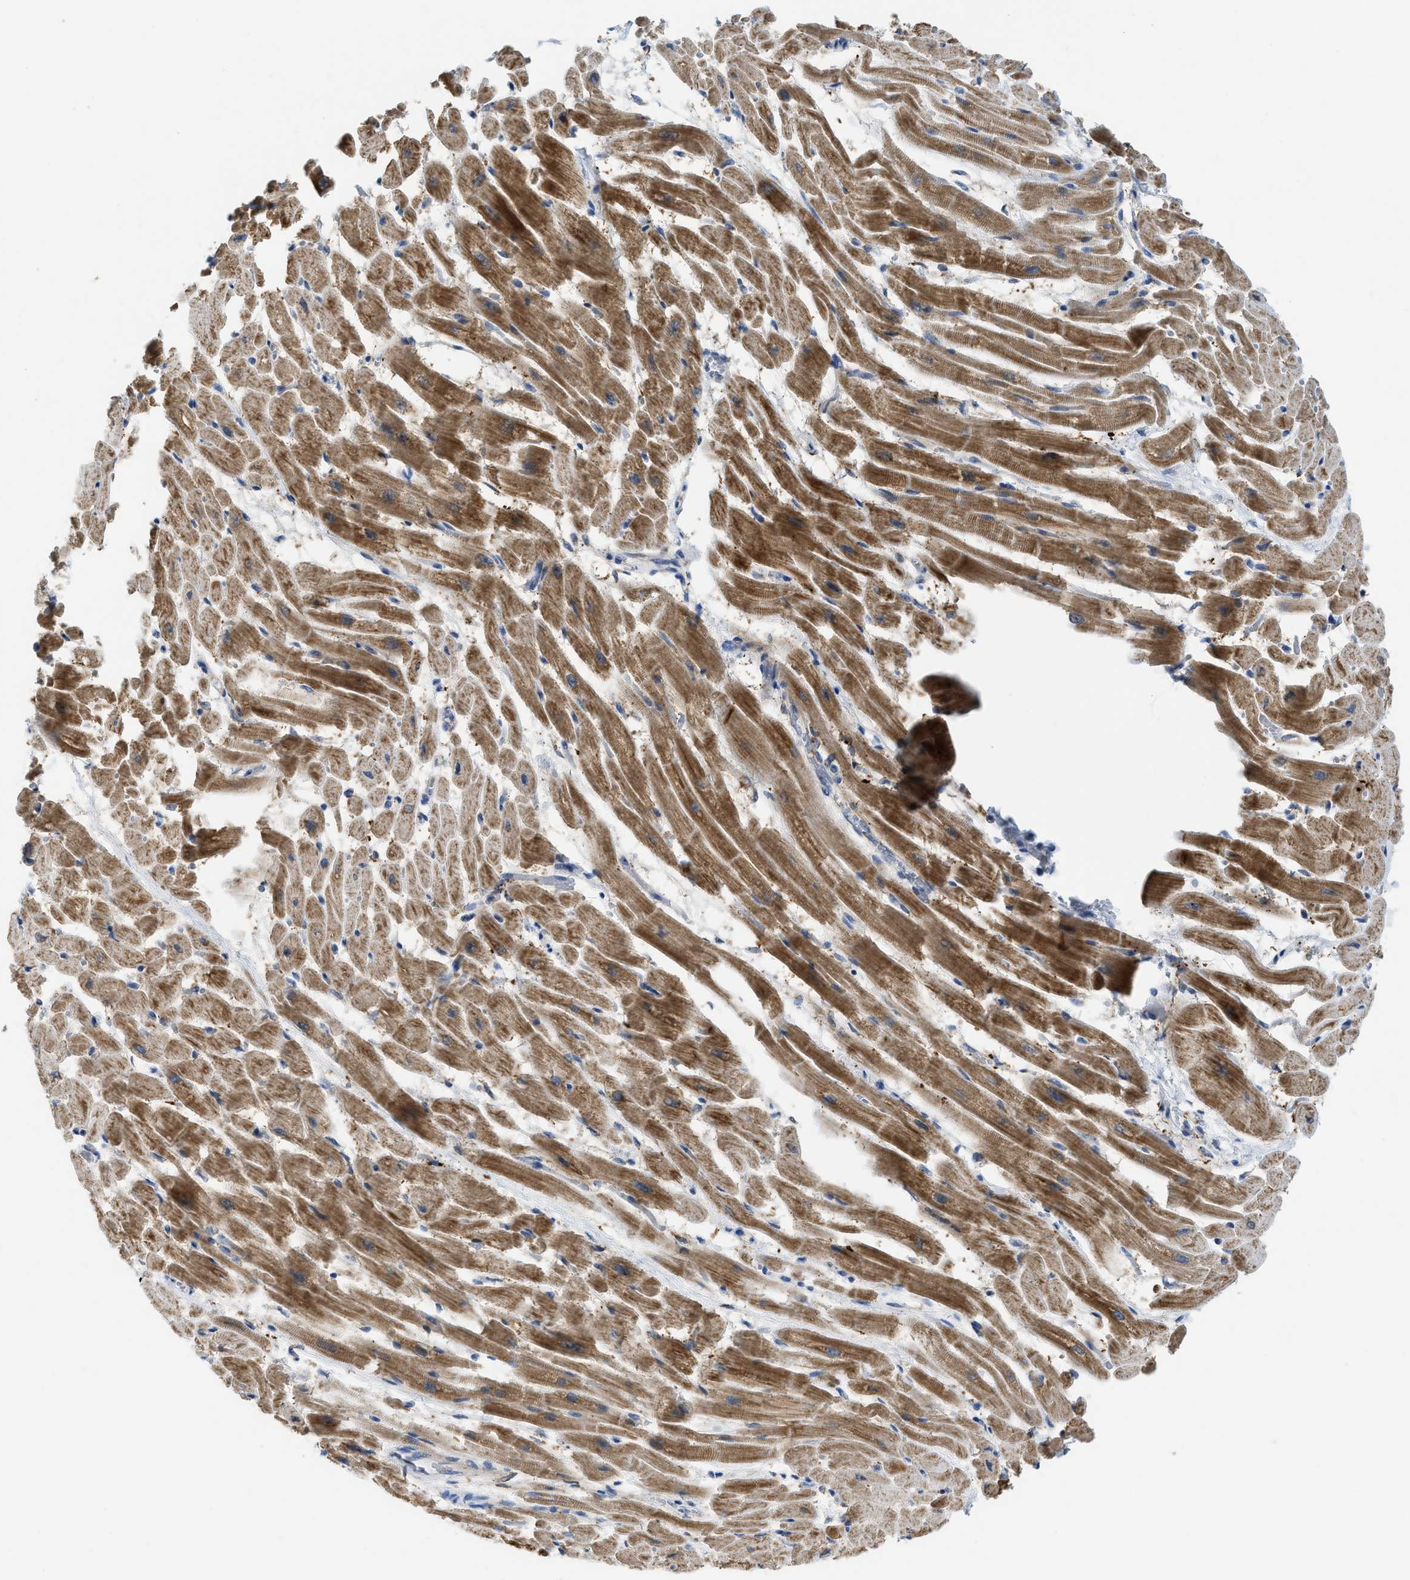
{"staining": {"intensity": "strong", "quantity": ">75%", "location": "cytoplasmic/membranous"}, "tissue": "heart muscle", "cell_type": "Cardiomyocytes", "image_type": "normal", "snomed": [{"axis": "morphology", "description": "Normal tissue, NOS"}, {"axis": "topography", "description": "Heart"}], "caption": "Heart muscle stained with immunohistochemistry (IHC) exhibits strong cytoplasmic/membranous staining in about >75% of cardiomyocytes.", "gene": "GATD3", "patient": {"sex": "male", "age": 45}}